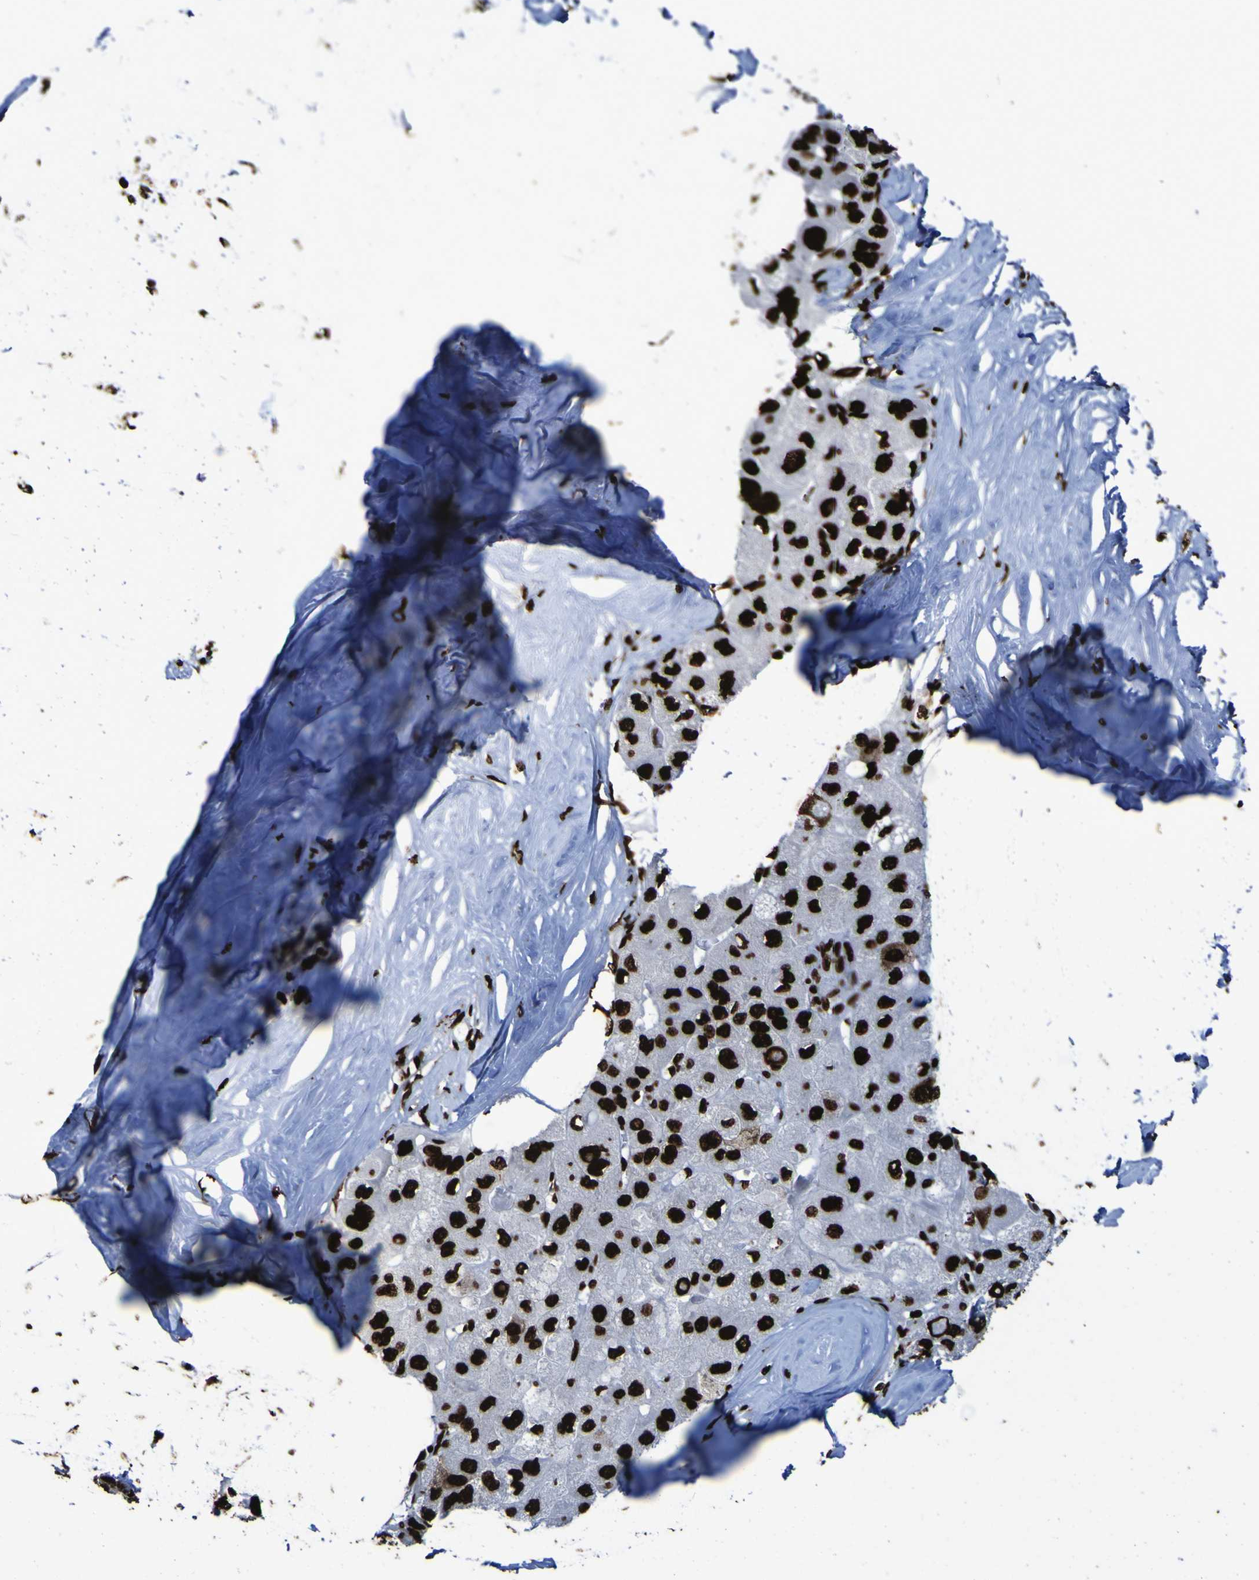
{"staining": {"intensity": "strong", "quantity": ">75%", "location": "nuclear"}, "tissue": "liver cancer", "cell_type": "Tumor cells", "image_type": "cancer", "snomed": [{"axis": "morphology", "description": "Carcinoma, Hepatocellular, NOS"}, {"axis": "topography", "description": "Liver"}], "caption": "Brown immunohistochemical staining in liver hepatocellular carcinoma demonstrates strong nuclear expression in about >75% of tumor cells.", "gene": "NPM1", "patient": {"sex": "male", "age": 80}}